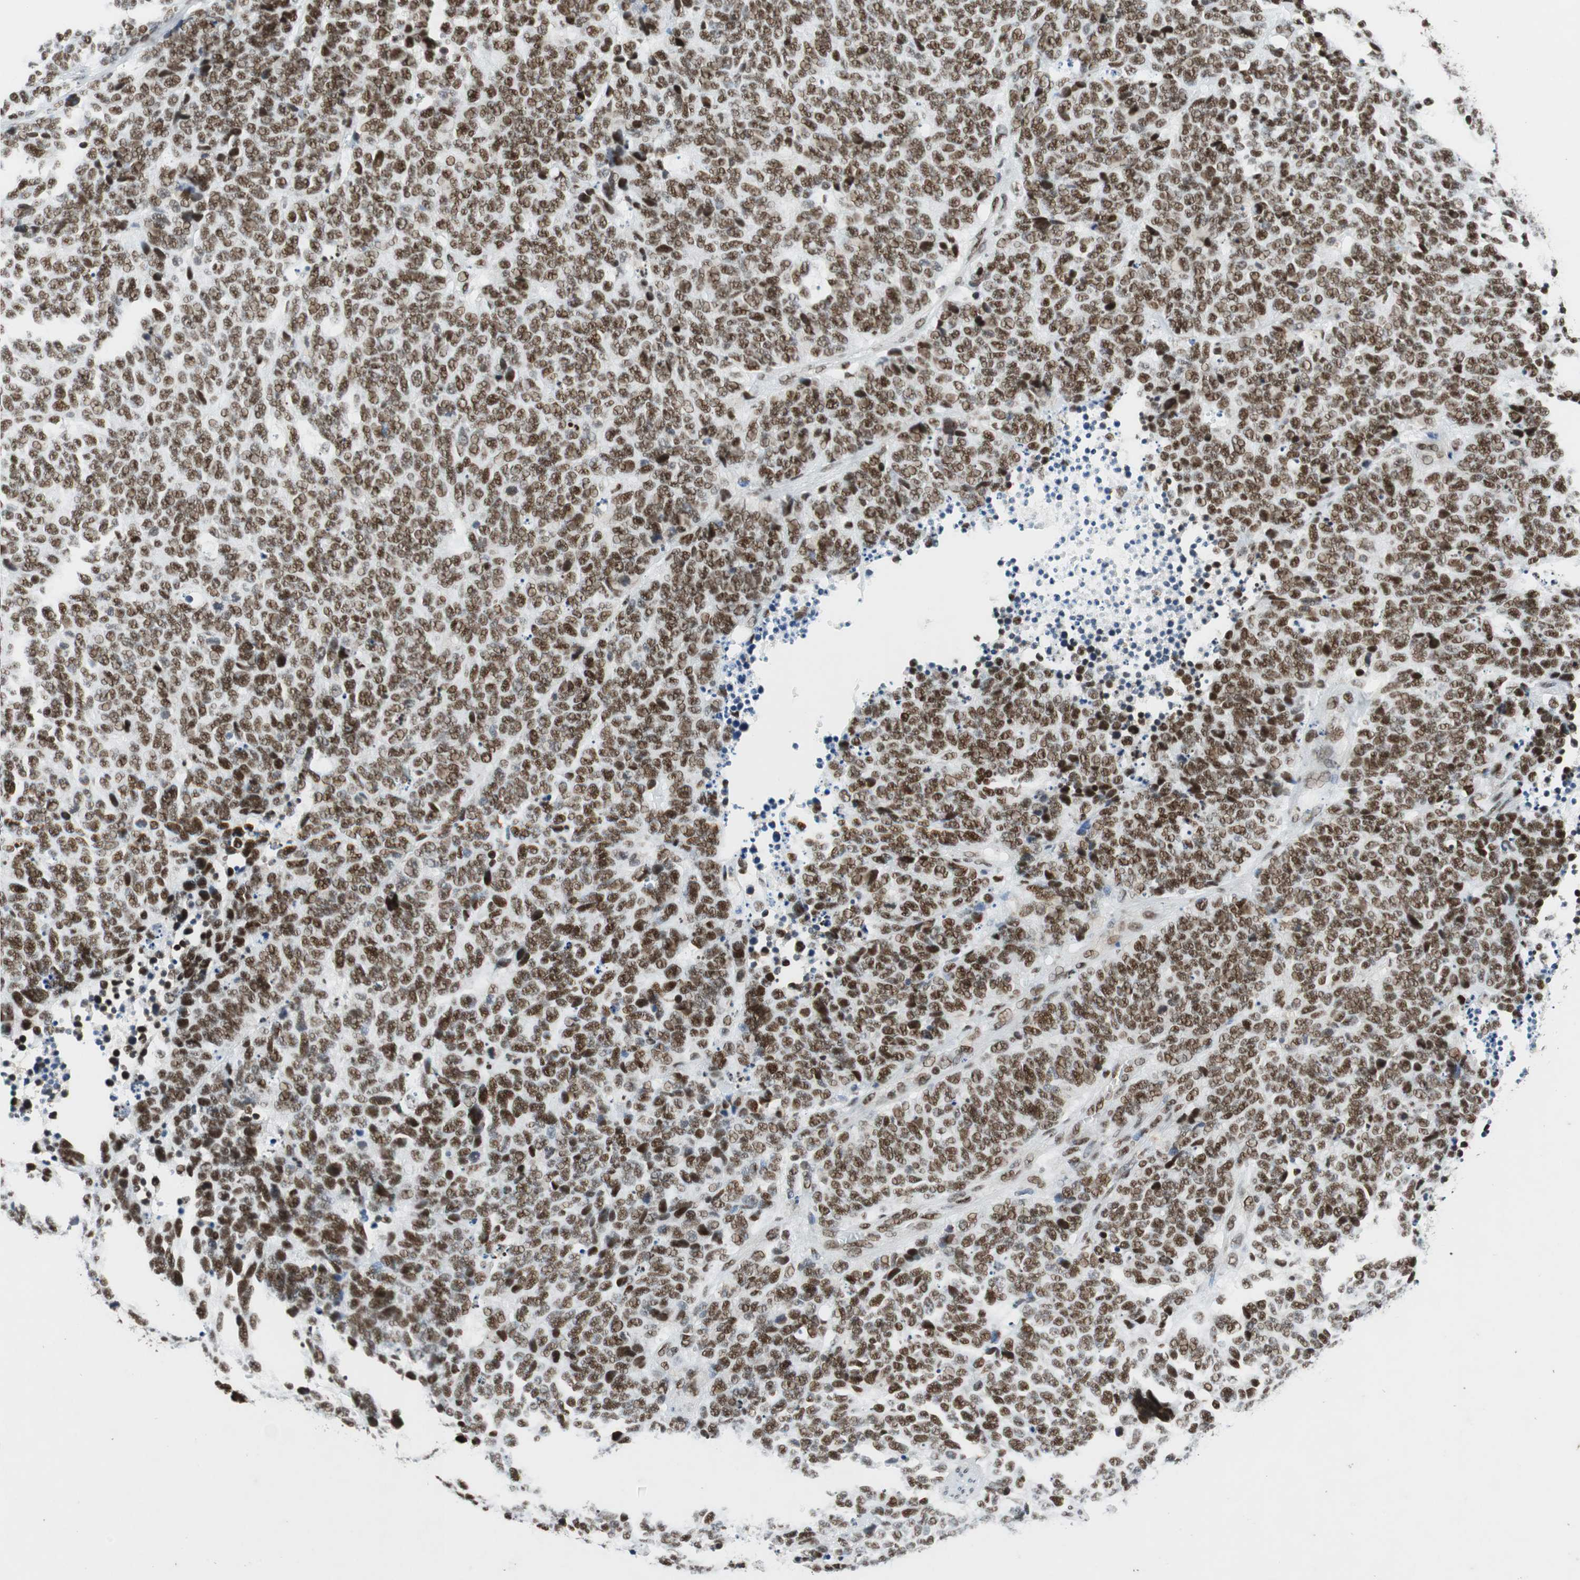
{"staining": {"intensity": "moderate", "quantity": ">75%", "location": "nuclear"}, "tissue": "lung cancer", "cell_type": "Tumor cells", "image_type": "cancer", "snomed": [{"axis": "morphology", "description": "Neoplasm, malignant, NOS"}, {"axis": "topography", "description": "Lung"}], "caption": "This is a histology image of IHC staining of lung malignant neoplasm, which shows moderate positivity in the nuclear of tumor cells.", "gene": "PRKDC", "patient": {"sex": "female", "age": 58}}